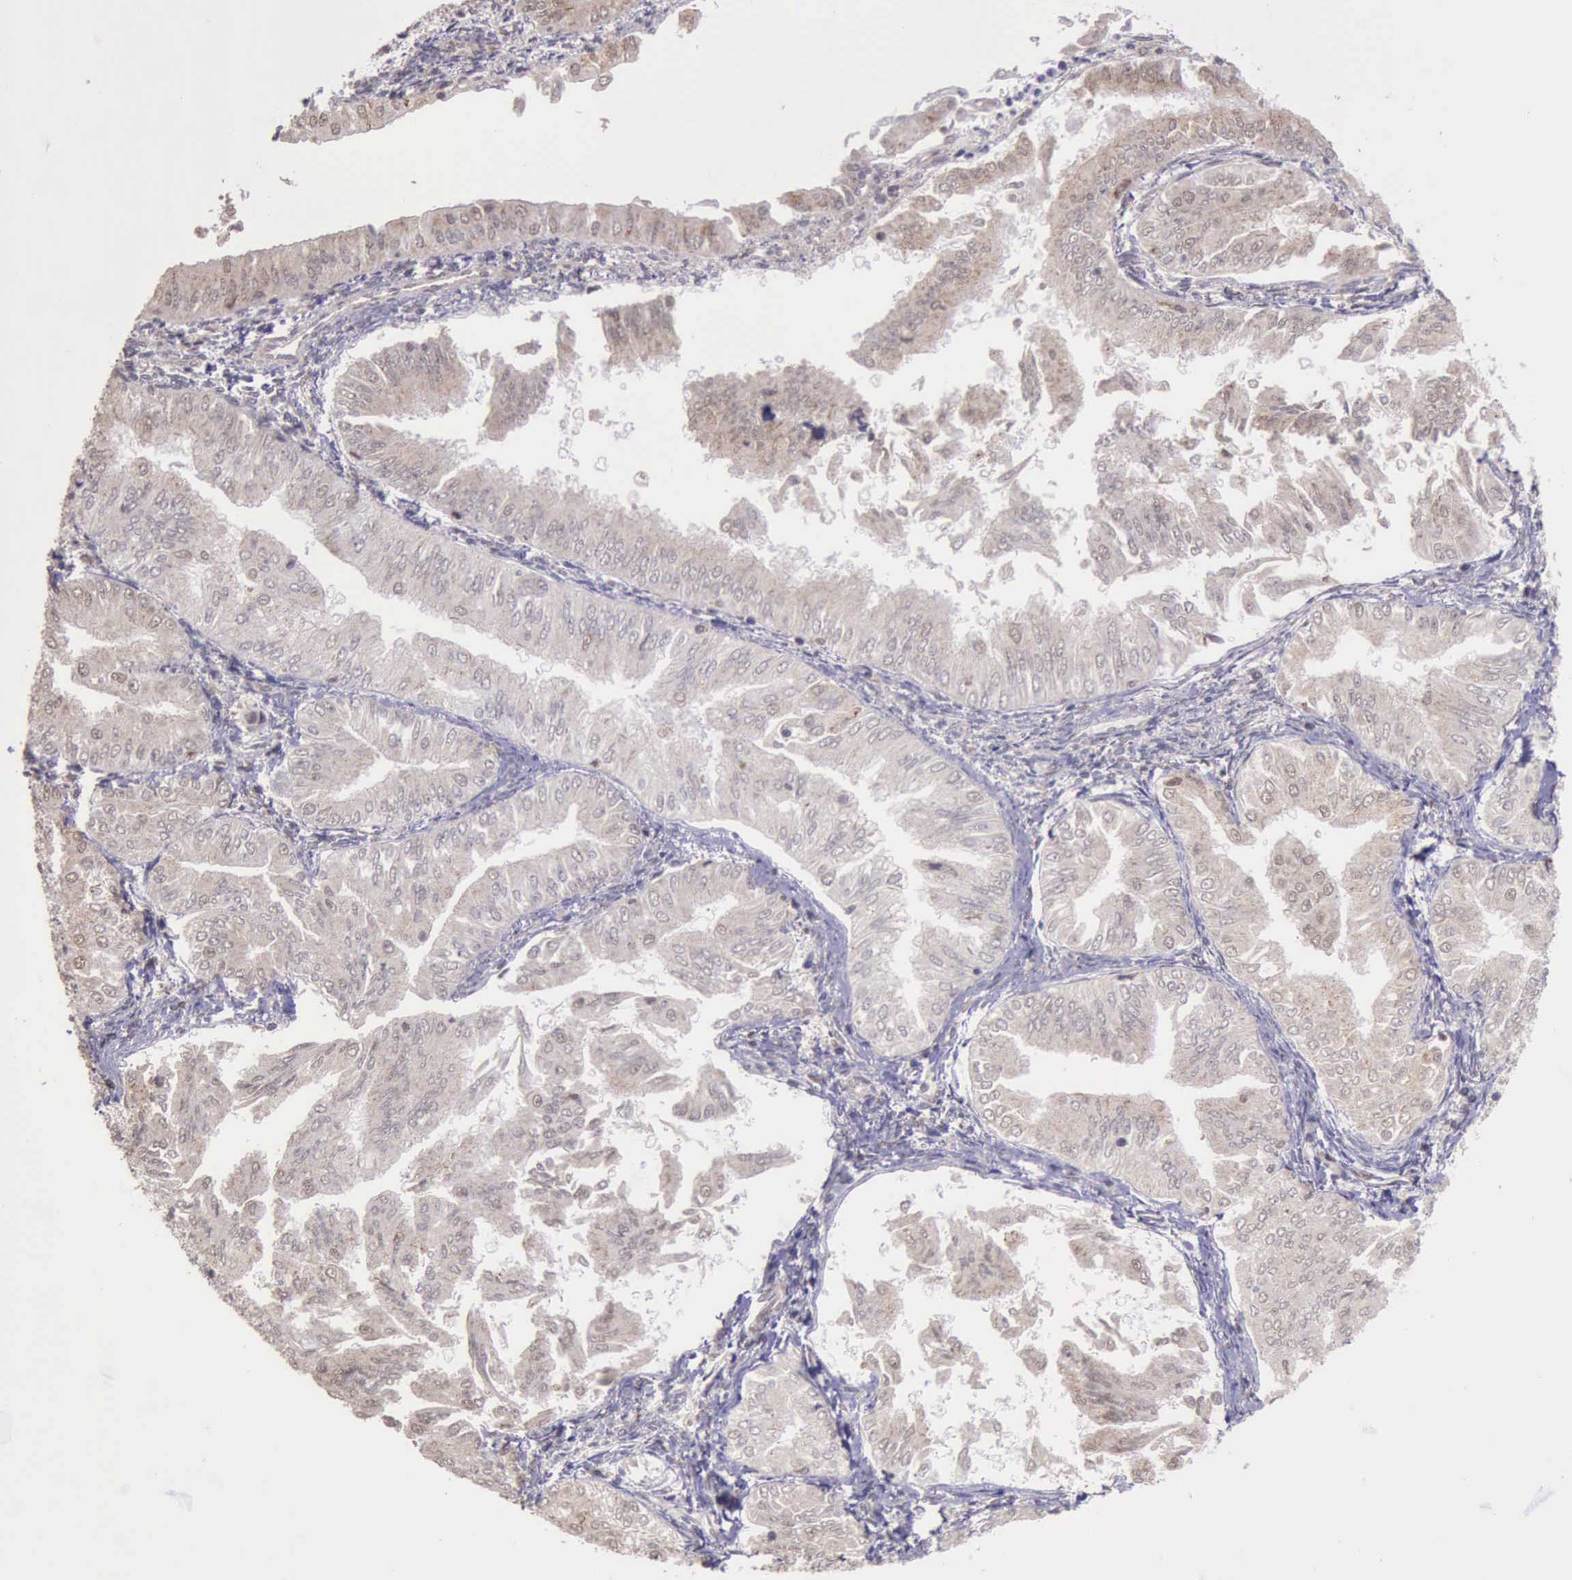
{"staining": {"intensity": "weak", "quantity": "25%-75%", "location": "nuclear"}, "tissue": "endometrial cancer", "cell_type": "Tumor cells", "image_type": "cancer", "snomed": [{"axis": "morphology", "description": "Adenocarcinoma, NOS"}, {"axis": "topography", "description": "Endometrium"}], "caption": "Immunohistochemistry photomicrograph of neoplastic tissue: endometrial cancer (adenocarcinoma) stained using IHC displays low levels of weak protein expression localized specifically in the nuclear of tumor cells, appearing as a nuclear brown color.", "gene": "PRPF39", "patient": {"sex": "female", "age": 53}}